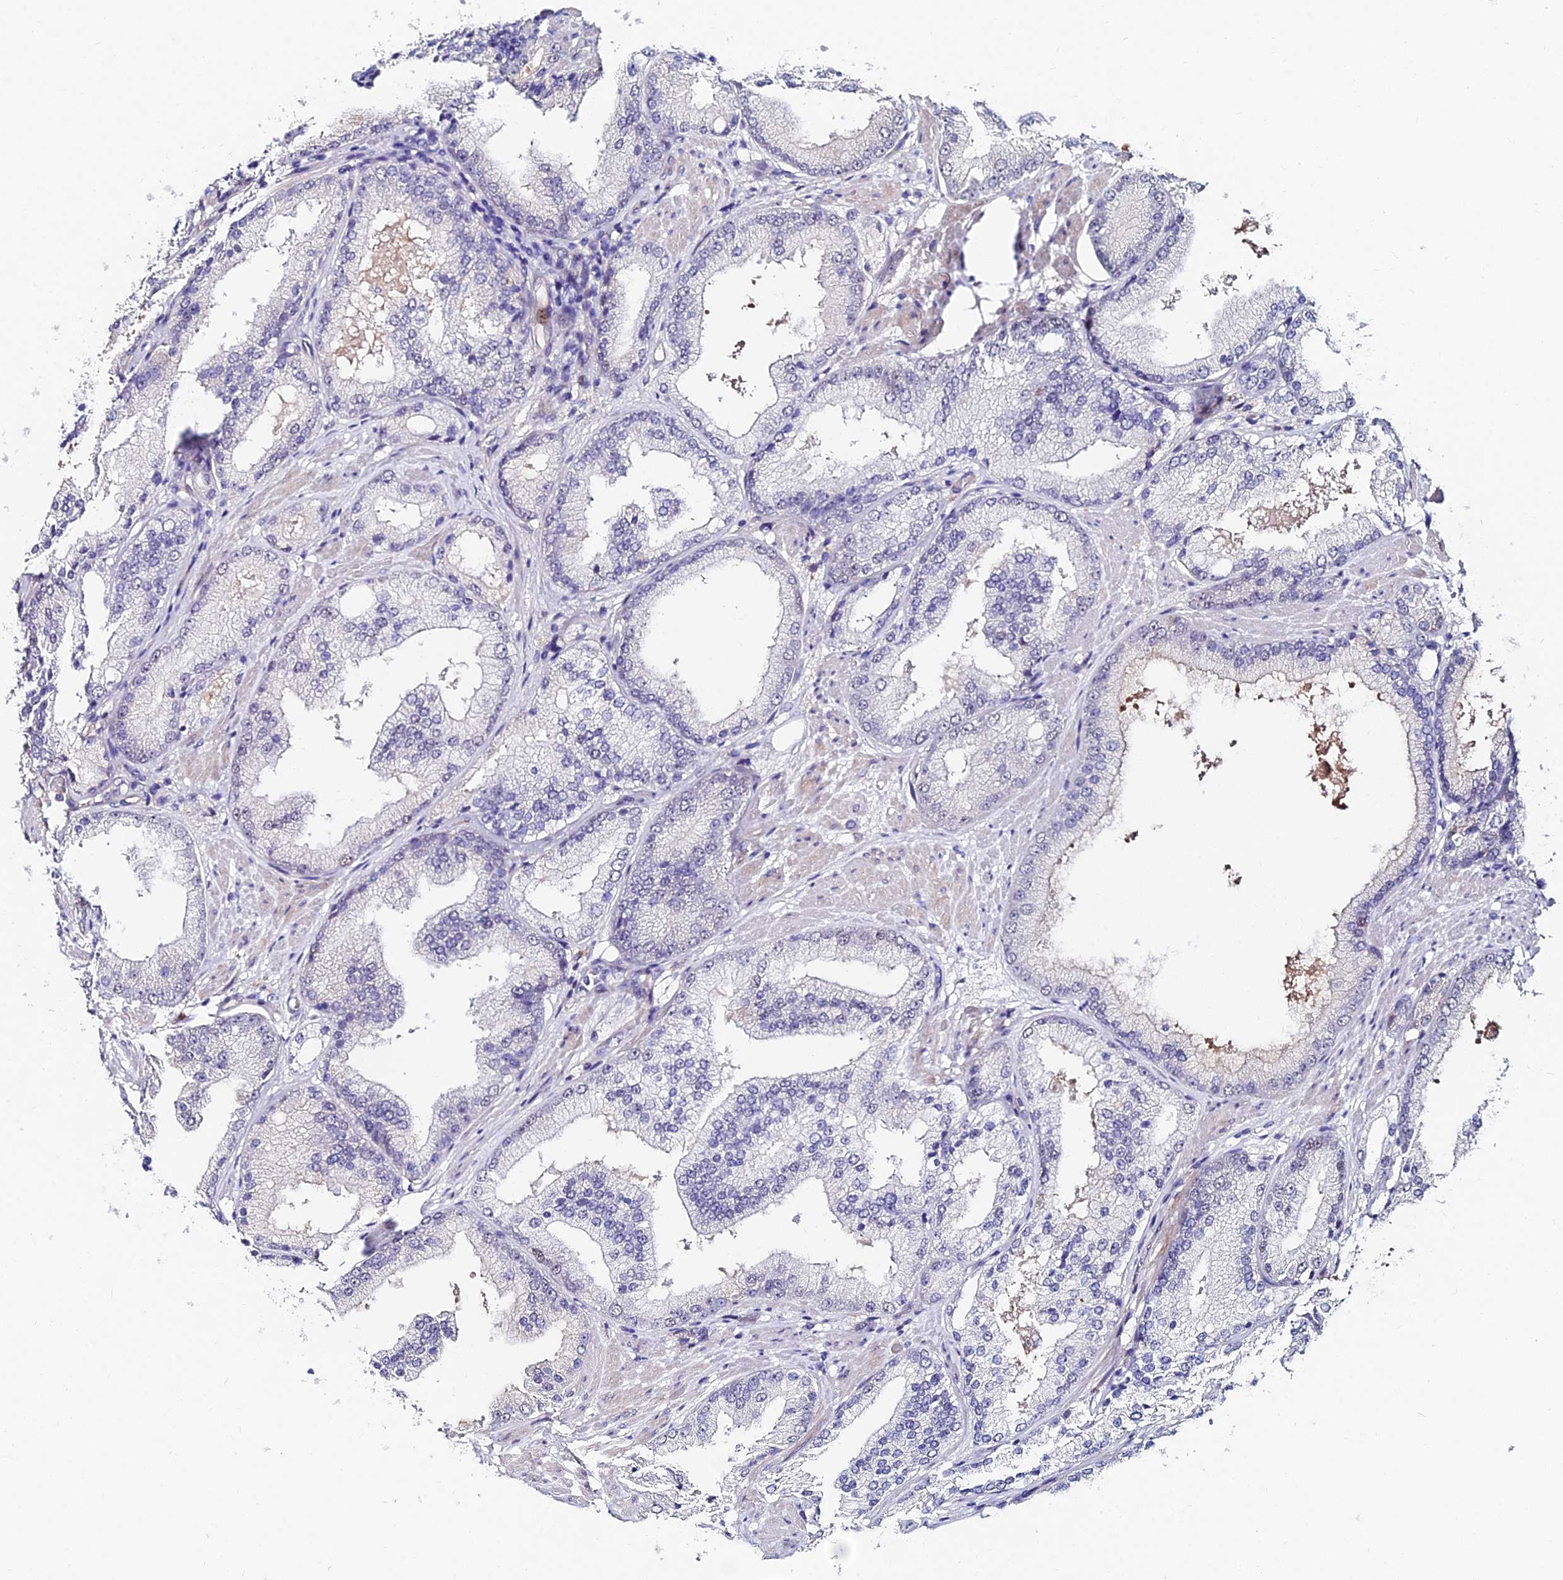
{"staining": {"intensity": "negative", "quantity": "none", "location": "none"}, "tissue": "prostate cancer", "cell_type": "Tumor cells", "image_type": "cancer", "snomed": [{"axis": "morphology", "description": "Adenocarcinoma, Low grade"}, {"axis": "topography", "description": "Prostate"}], "caption": "DAB (3,3'-diaminobenzidine) immunohistochemical staining of adenocarcinoma (low-grade) (prostate) demonstrates no significant expression in tumor cells. (Immunohistochemistry, brightfield microscopy, high magnification).", "gene": "TRIM24", "patient": {"sex": "male", "age": 67}}